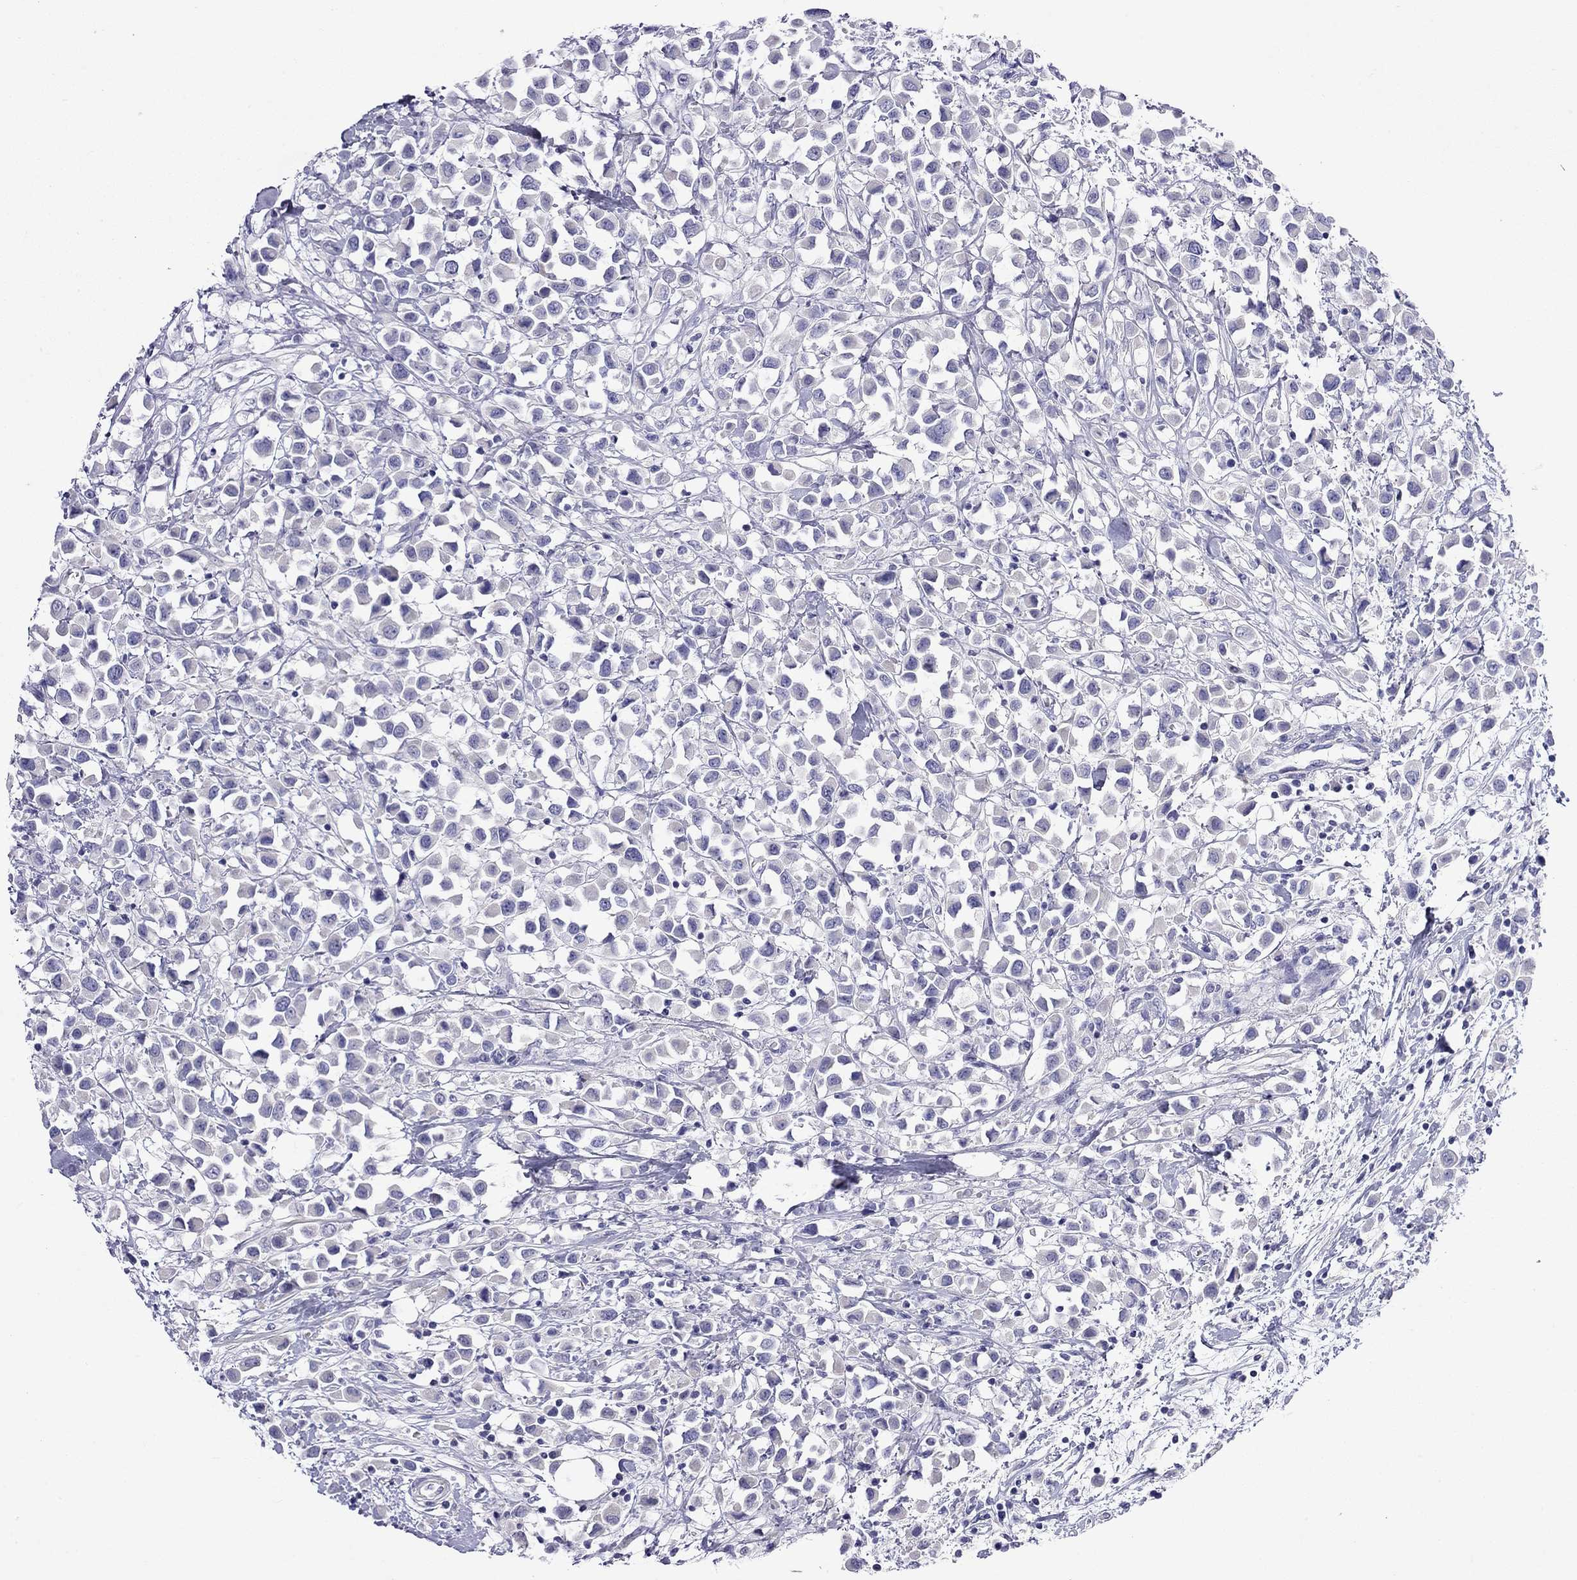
{"staining": {"intensity": "negative", "quantity": "none", "location": "none"}, "tissue": "breast cancer", "cell_type": "Tumor cells", "image_type": "cancer", "snomed": [{"axis": "morphology", "description": "Duct carcinoma"}, {"axis": "topography", "description": "Breast"}], "caption": "Breast invasive ductal carcinoma was stained to show a protein in brown. There is no significant positivity in tumor cells.", "gene": "GNAT3", "patient": {"sex": "female", "age": 61}}